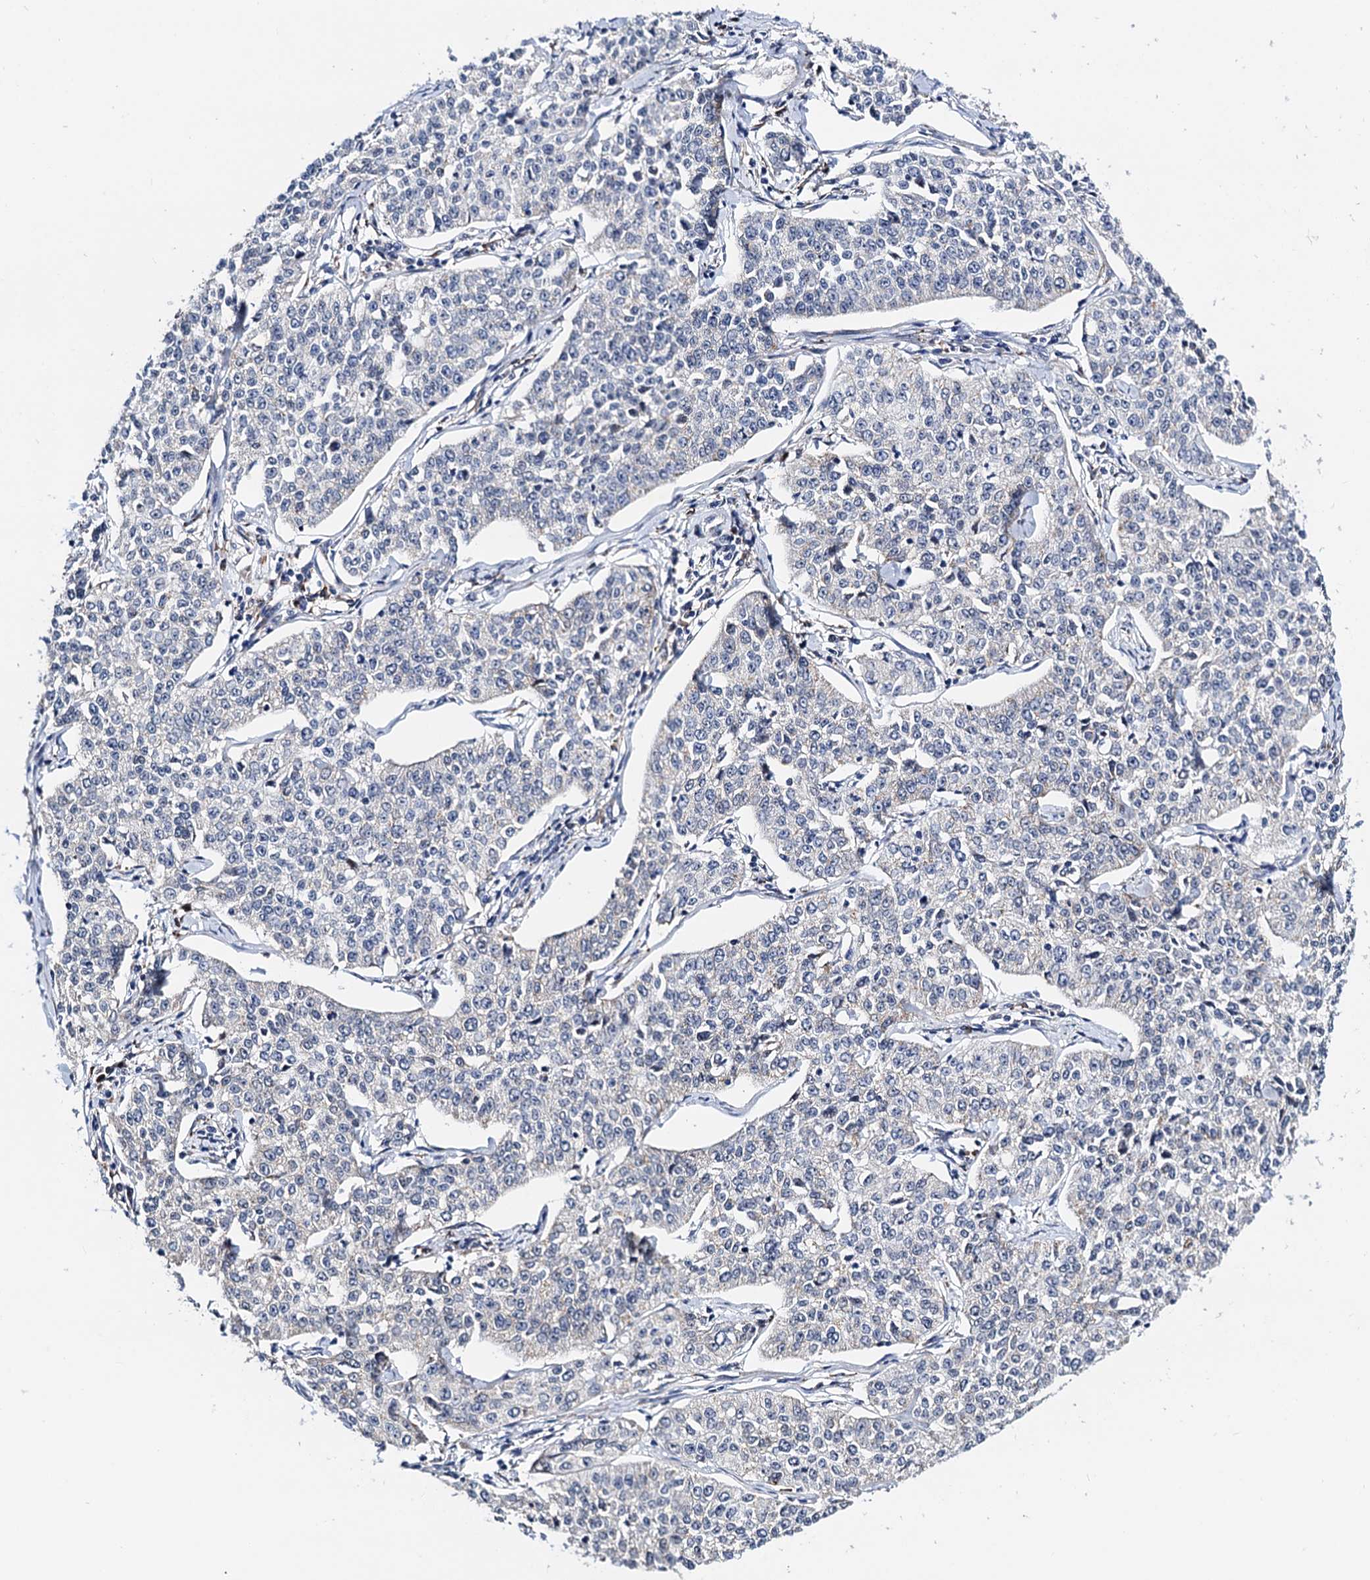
{"staining": {"intensity": "negative", "quantity": "none", "location": "none"}, "tissue": "cervical cancer", "cell_type": "Tumor cells", "image_type": "cancer", "snomed": [{"axis": "morphology", "description": "Squamous cell carcinoma, NOS"}, {"axis": "topography", "description": "Cervix"}], "caption": "An image of human squamous cell carcinoma (cervical) is negative for staining in tumor cells. The staining is performed using DAB brown chromogen with nuclei counter-stained in using hematoxylin.", "gene": "SLC7A10", "patient": {"sex": "female", "age": 35}}